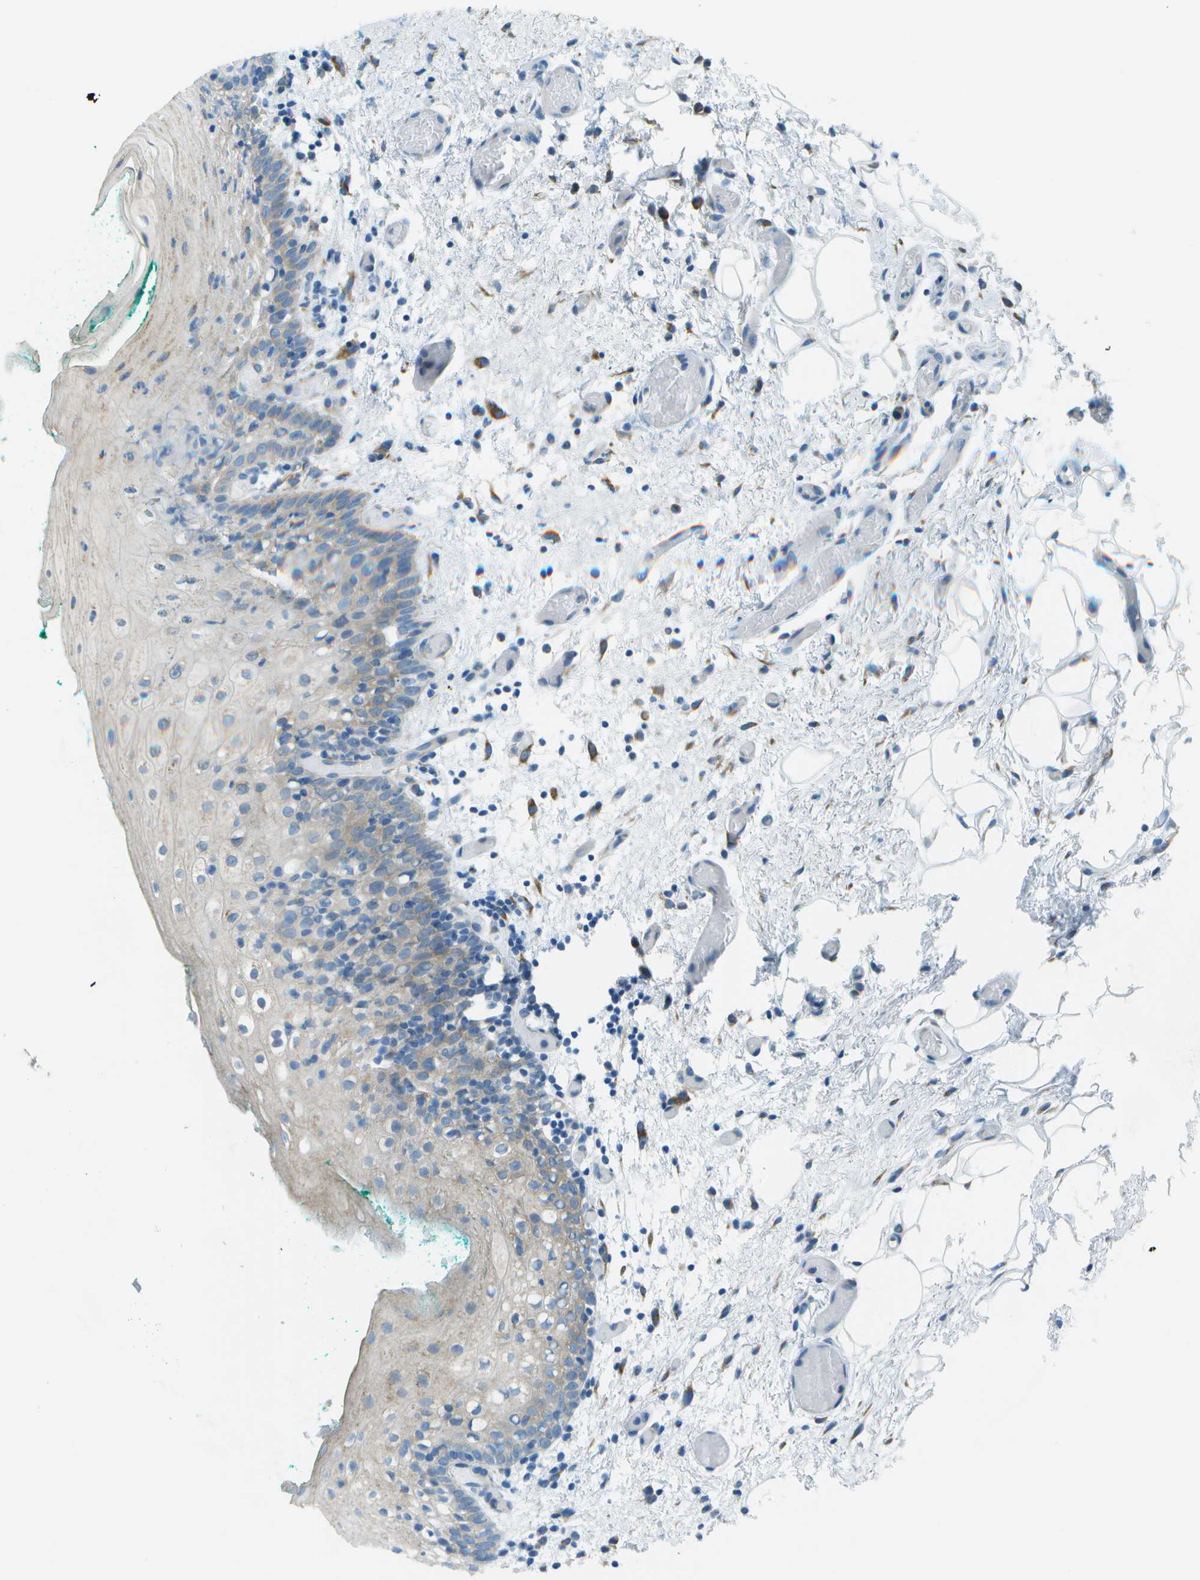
{"staining": {"intensity": "negative", "quantity": "none", "location": "none"}, "tissue": "oral mucosa", "cell_type": "Squamous epithelial cells", "image_type": "normal", "snomed": [{"axis": "morphology", "description": "Normal tissue, NOS"}, {"axis": "morphology", "description": "Squamous cell carcinoma, NOS"}, {"axis": "topography", "description": "Oral tissue"}, {"axis": "topography", "description": "Salivary gland"}, {"axis": "topography", "description": "Head-Neck"}], "caption": "Protein analysis of unremarkable oral mucosa reveals no significant positivity in squamous epithelial cells. (Brightfield microscopy of DAB (3,3'-diaminobenzidine) immunohistochemistry (IHC) at high magnification).", "gene": "KCTD3", "patient": {"sex": "female", "age": 62}}